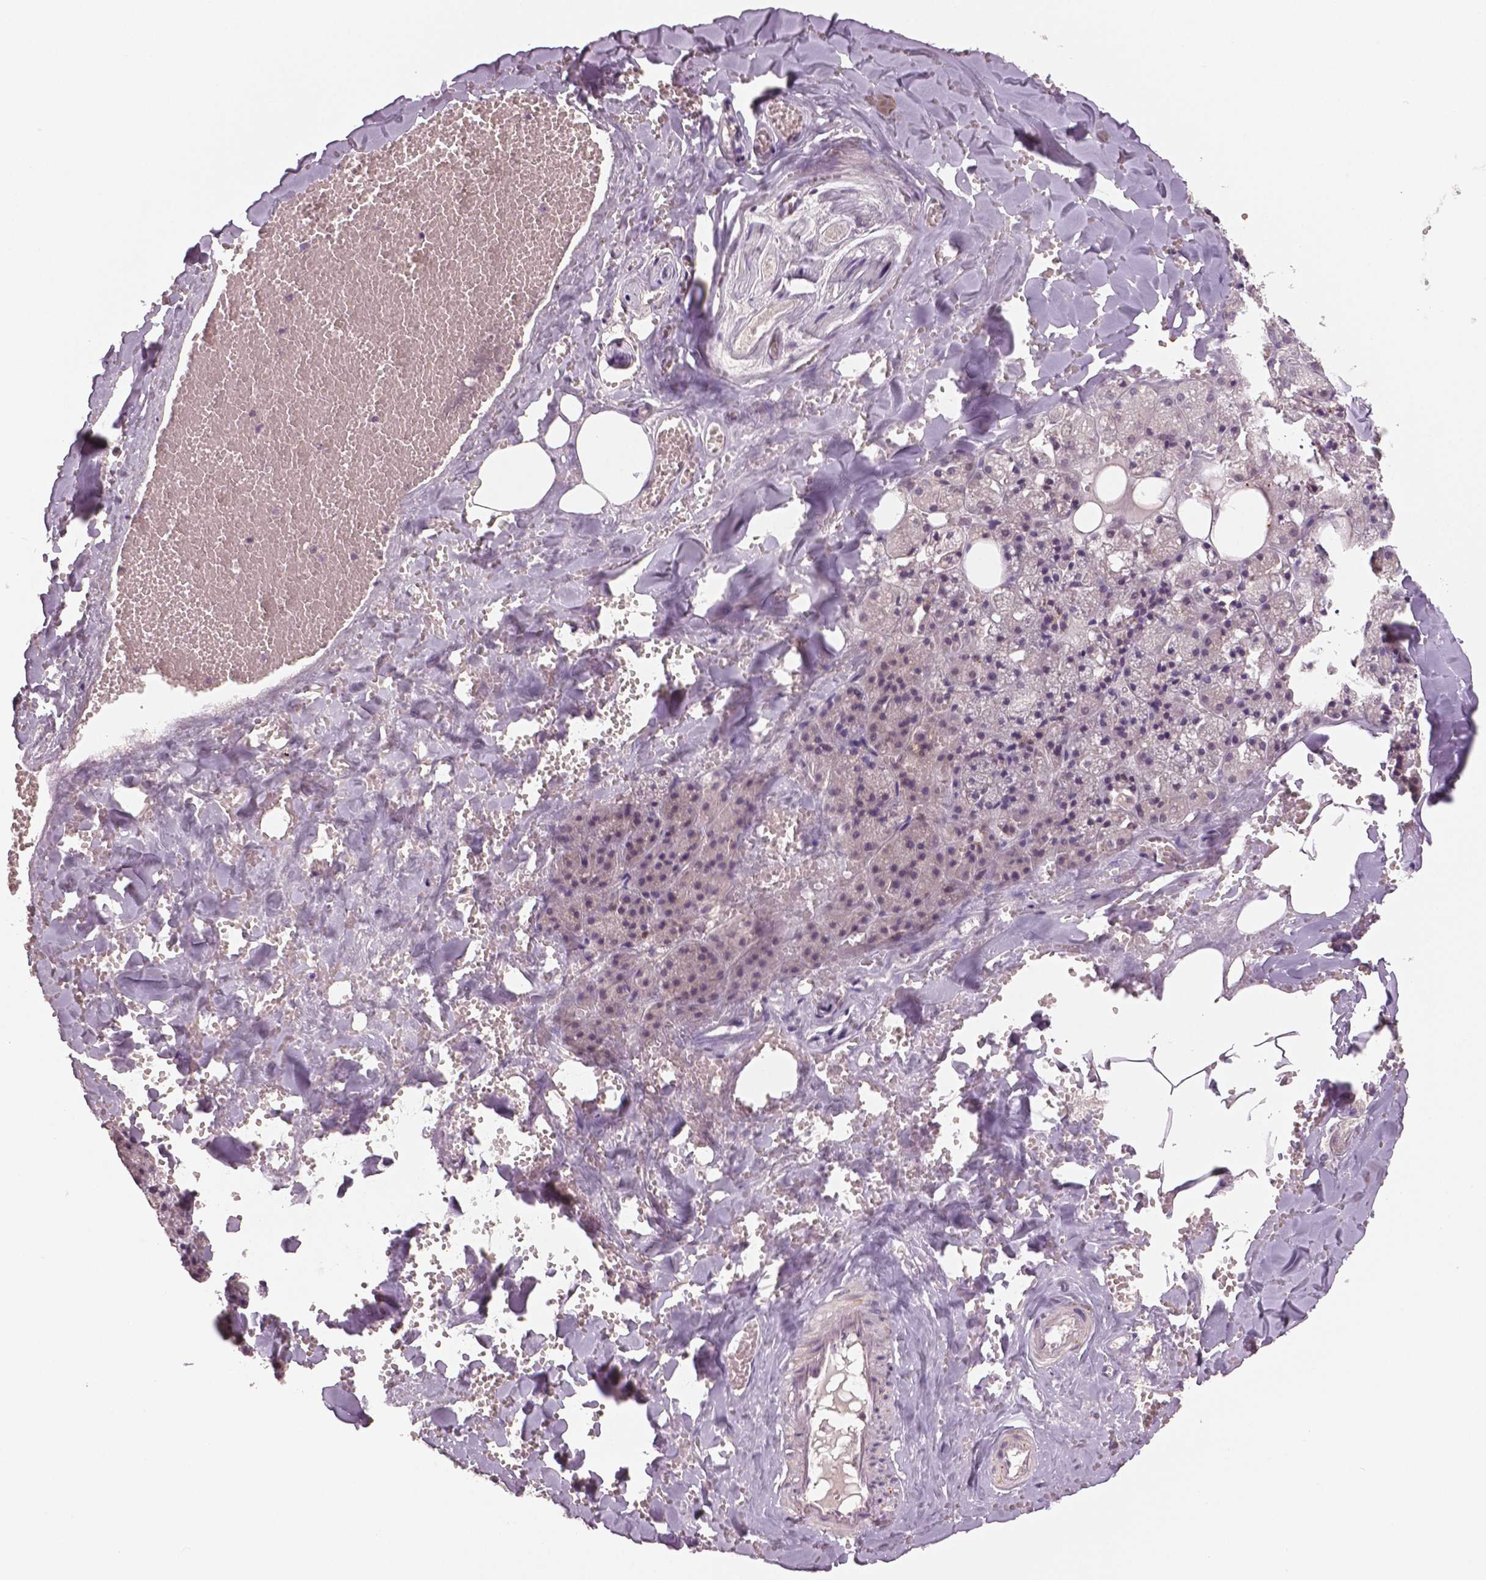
{"staining": {"intensity": "weak", "quantity": "<25%", "location": "cytoplasmic/membranous,nuclear"}, "tissue": "salivary gland", "cell_type": "Glandular cells", "image_type": "normal", "snomed": [{"axis": "morphology", "description": "Normal tissue, NOS"}, {"axis": "topography", "description": "Salivary gland"}, {"axis": "topography", "description": "Peripheral nerve tissue"}], "caption": "Immunohistochemistry (IHC) histopathology image of benign salivary gland stained for a protein (brown), which displays no positivity in glandular cells.", "gene": "MKI67", "patient": {"sex": "male", "age": 38}}